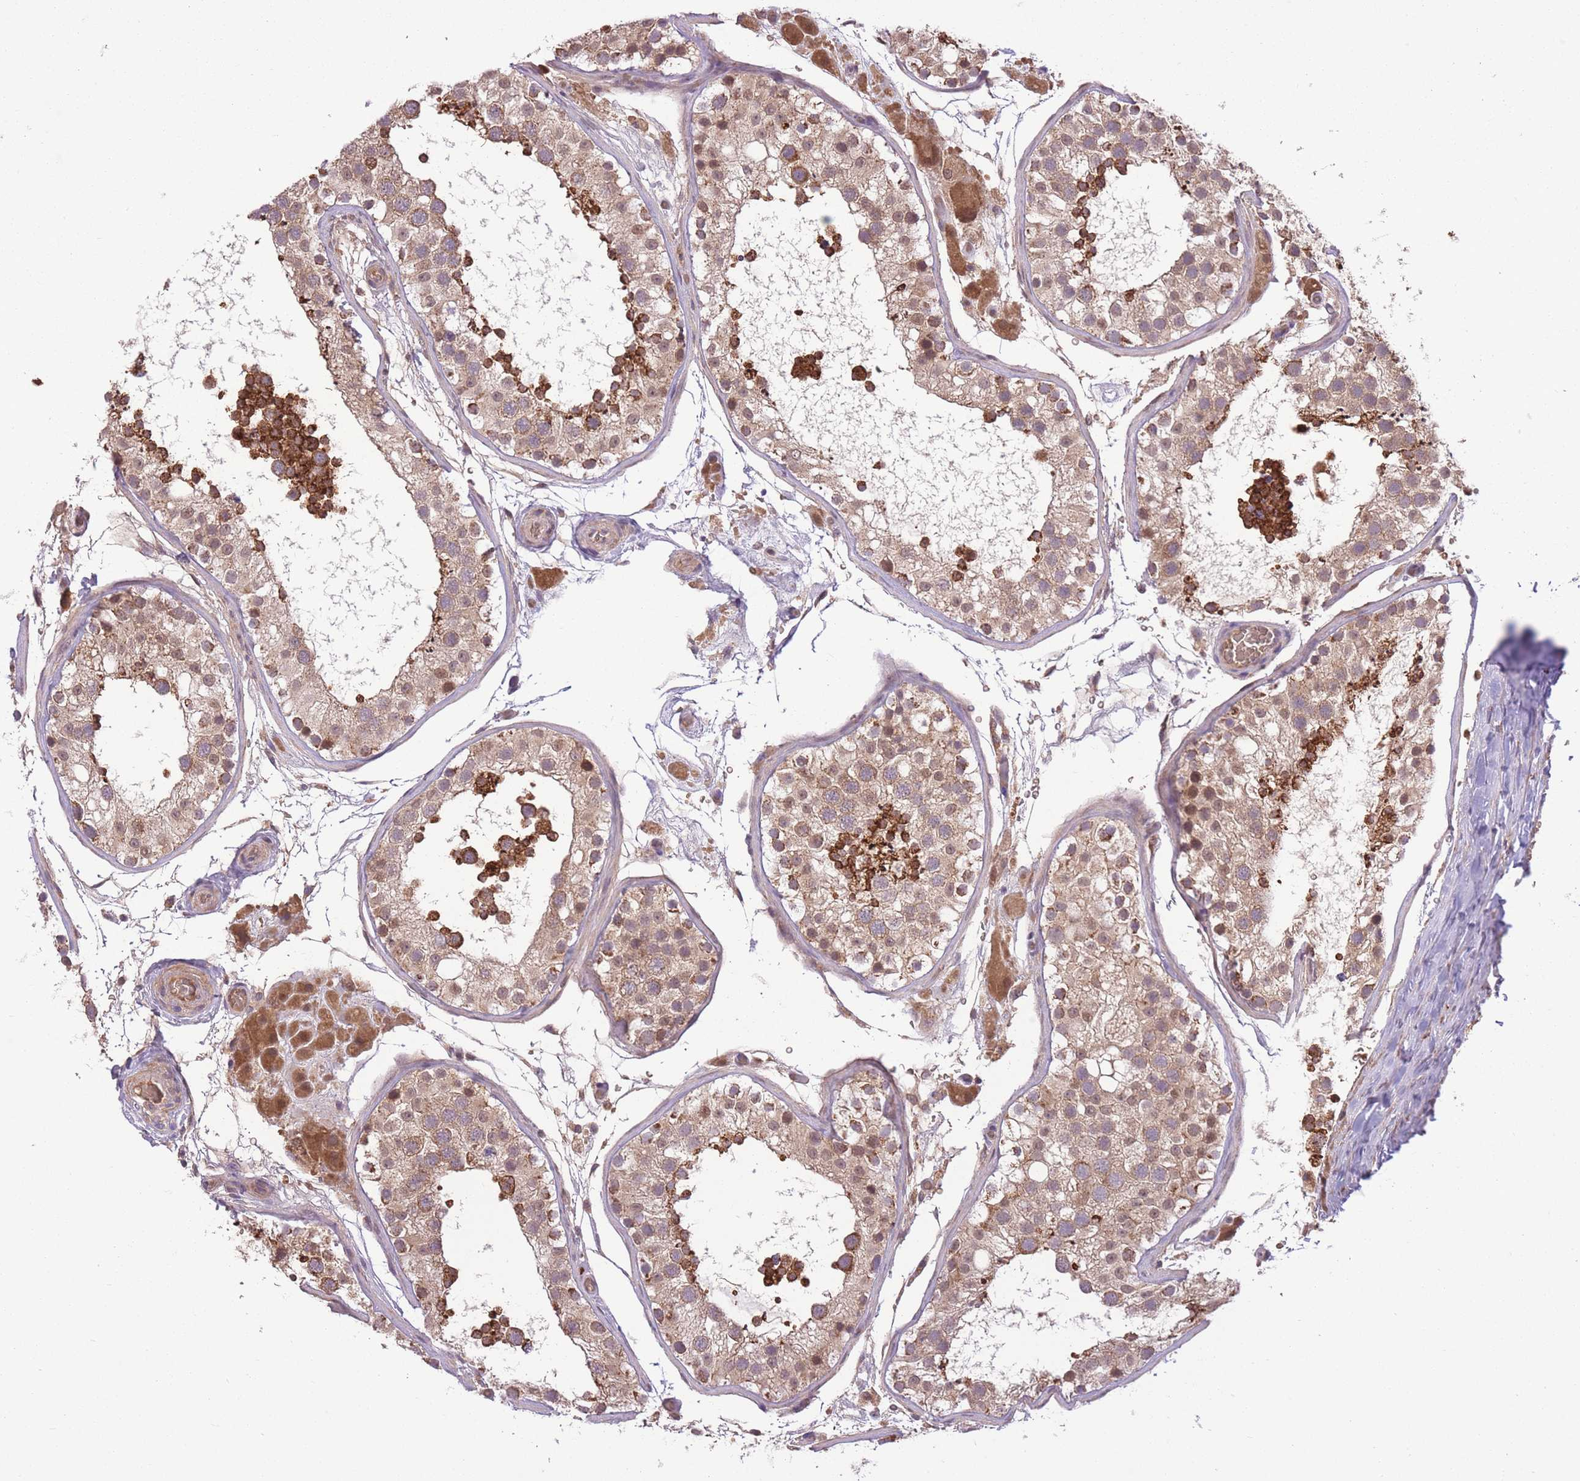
{"staining": {"intensity": "strong", "quantity": ">75%", "location": "cytoplasmic/membranous,nuclear"}, "tissue": "testis", "cell_type": "Cells in seminiferous ducts", "image_type": "normal", "snomed": [{"axis": "morphology", "description": "Normal tissue, NOS"}, {"axis": "topography", "description": "Testis"}], "caption": "This is an image of immunohistochemistry staining of normal testis, which shows strong expression in the cytoplasmic/membranous,nuclear of cells in seminiferous ducts.", "gene": "POLR3F", "patient": {"sex": "male", "age": 26}}